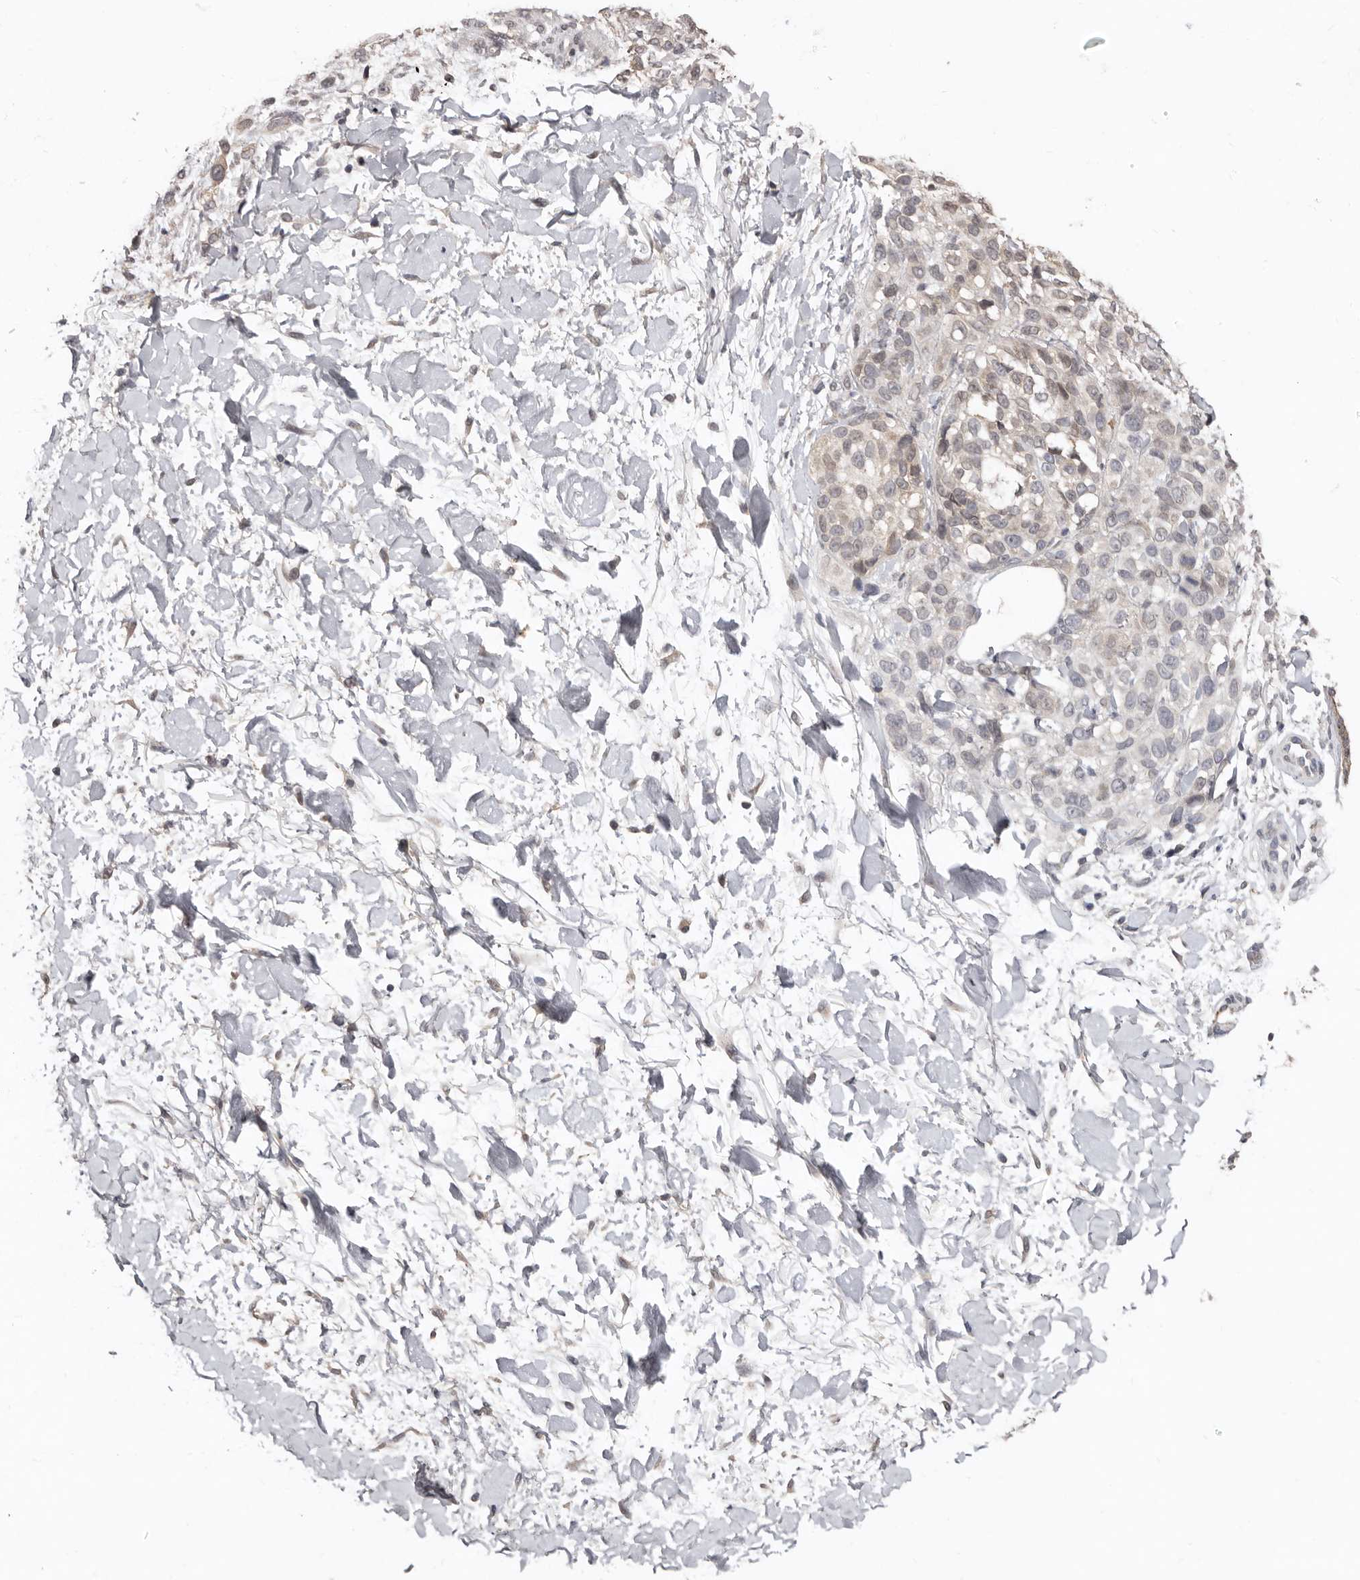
{"staining": {"intensity": "negative", "quantity": "none", "location": "none"}, "tissue": "melanoma", "cell_type": "Tumor cells", "image_type": "cancer", "snomed": [{"axis": "morphology", "description": "Malignant melanoma, Metastatic site"}, {"axis": "topography", "description": "Skin"}], "caption": "Tumor cells are negative for brown protein staining in malignant melanoma (metastatic site). (DAB (3,3'-diaminobenzidine) immunohistochemistry visualized using brightfield microscopy, high magnification).", "gene": "SULT1E1", "patient": {"sex": "female", "age": 72}}